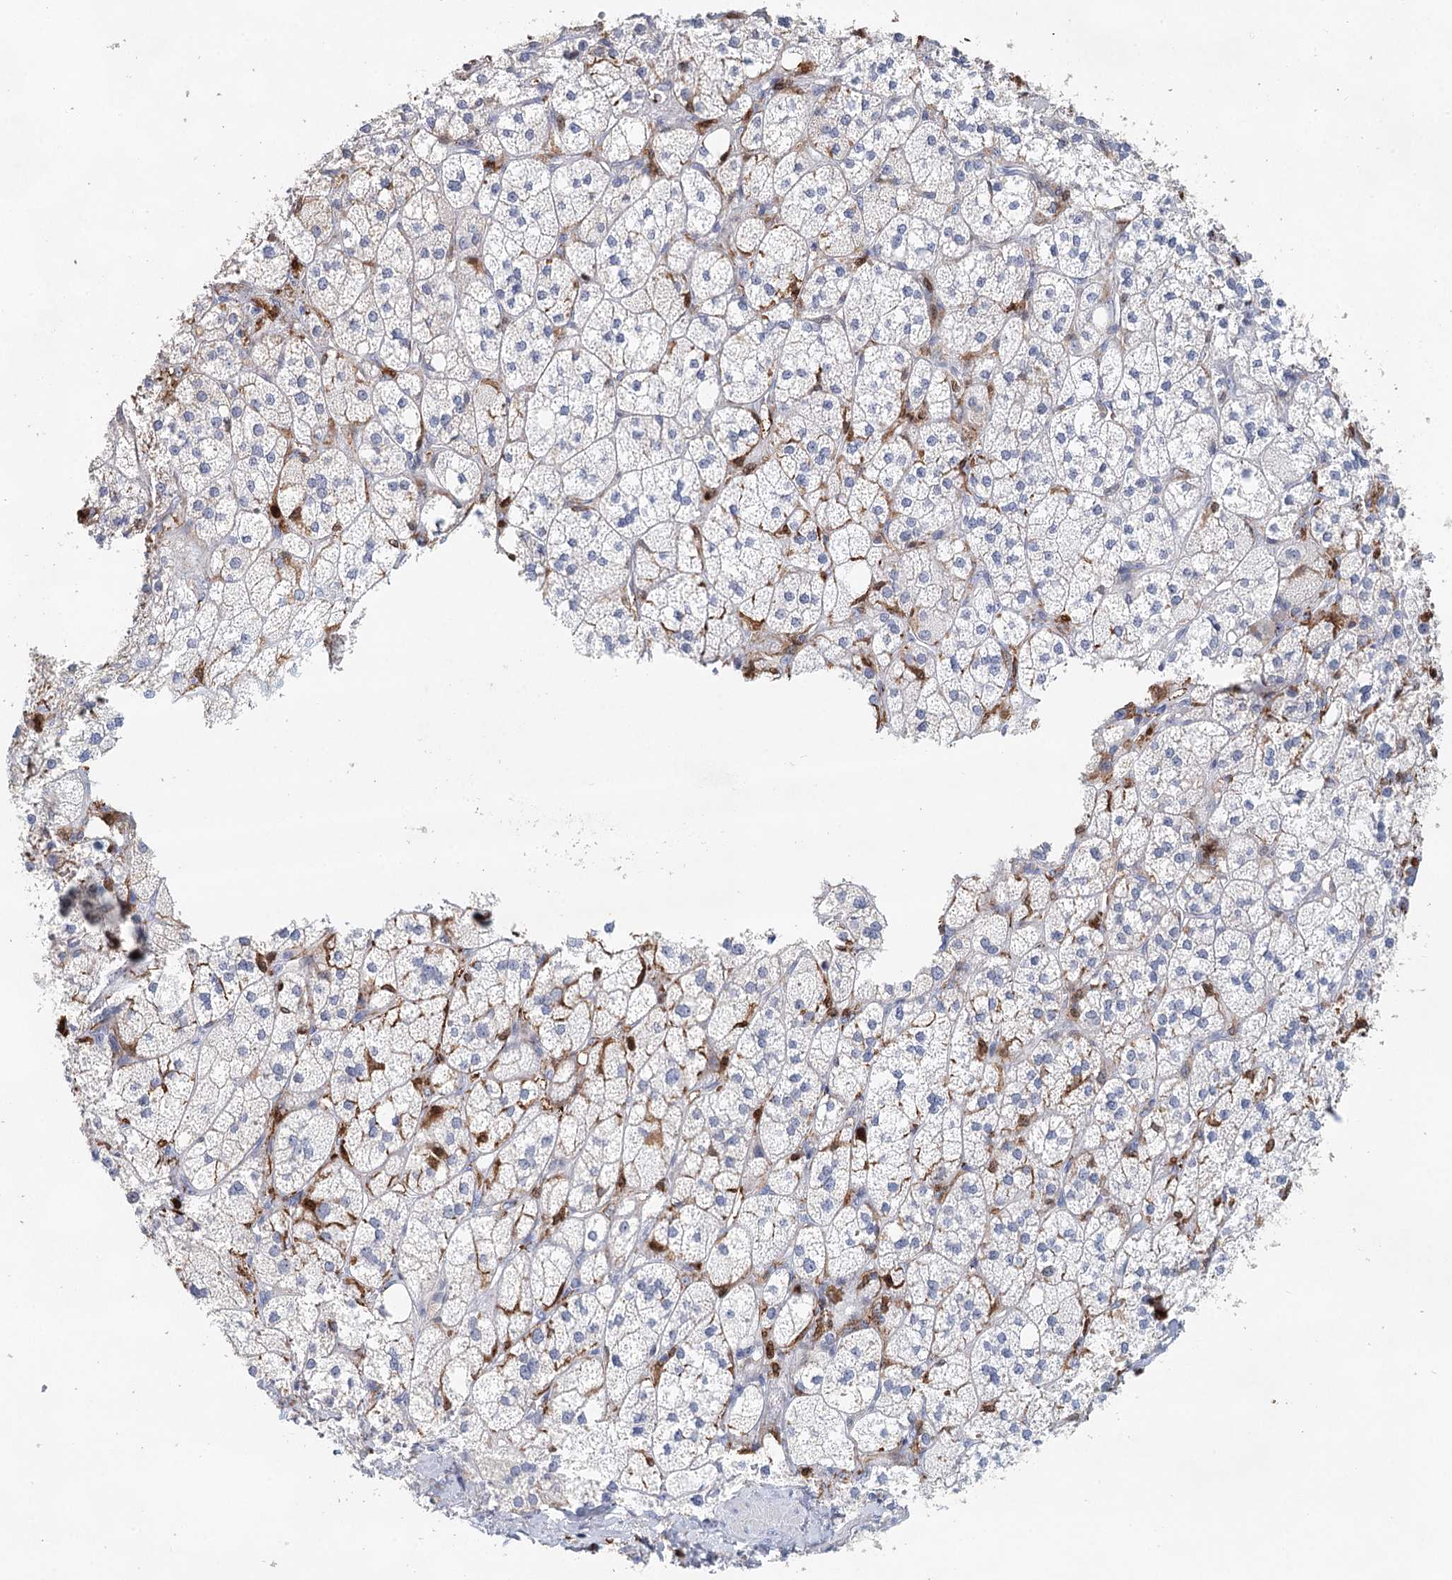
{"staining": {"intensity": "moderate", "quantity": "<25%", "location": "cytoplasmic/membranous"}, "tissue": "adrenal gland", "cell_type": "Glandular cells", "image_type": "normal", "snomed": [{"axis": "morphology", "description": "Normal tissue, NOS"}, {"axis": "topography", "description": "Adrenal gland"}], "caption": "Protein staining of normal adrenal gland demonstrates moderate cytoplasmic/membranous positivity in approximately <25% of glandular cells. (DAB IHC, brown staining for protein, blue staining for nuclei).", "gene": "SLC19A3", "patient": {"sex": "male", "age": 61}}